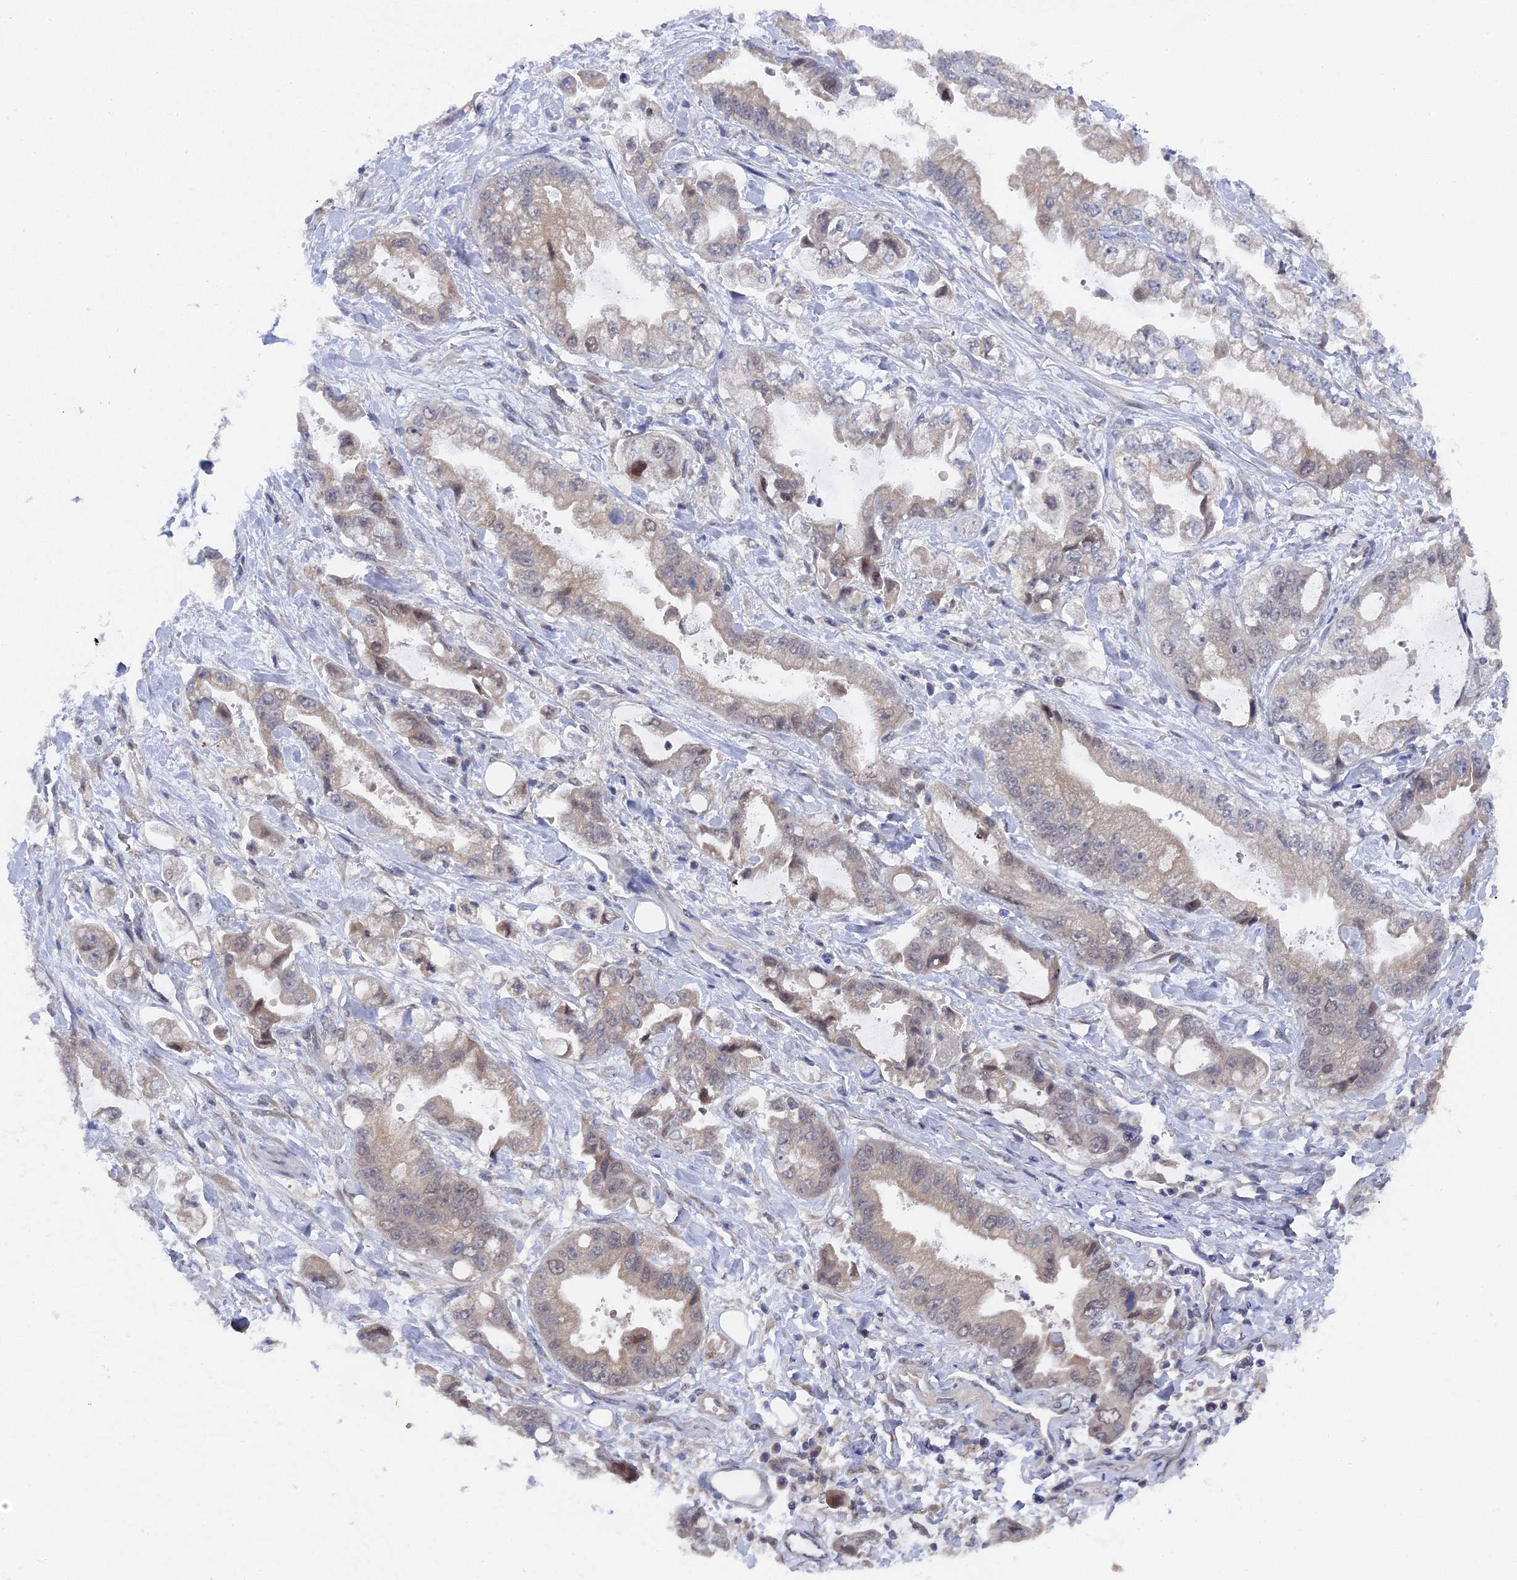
{"staining": {"intensity": "weak", "quantity": "<25%", "location": "nuclear"}, "tissue": "stomach cancer", "cell_type": "Tumor cells", "image_type": "cancer", "snomed": [{"axis": "morphology", "description": "Adenocarcinoma, NOS"}, {"axis": "topography", "description": "Stomach"}], "caption": "A micrograph of stomach cancer (adenocarcinoma) stained for a protein reveals no brown staining in tumor cells.", "gene": "MIGA2", "patient": {"sex": "male", "age": 62}}